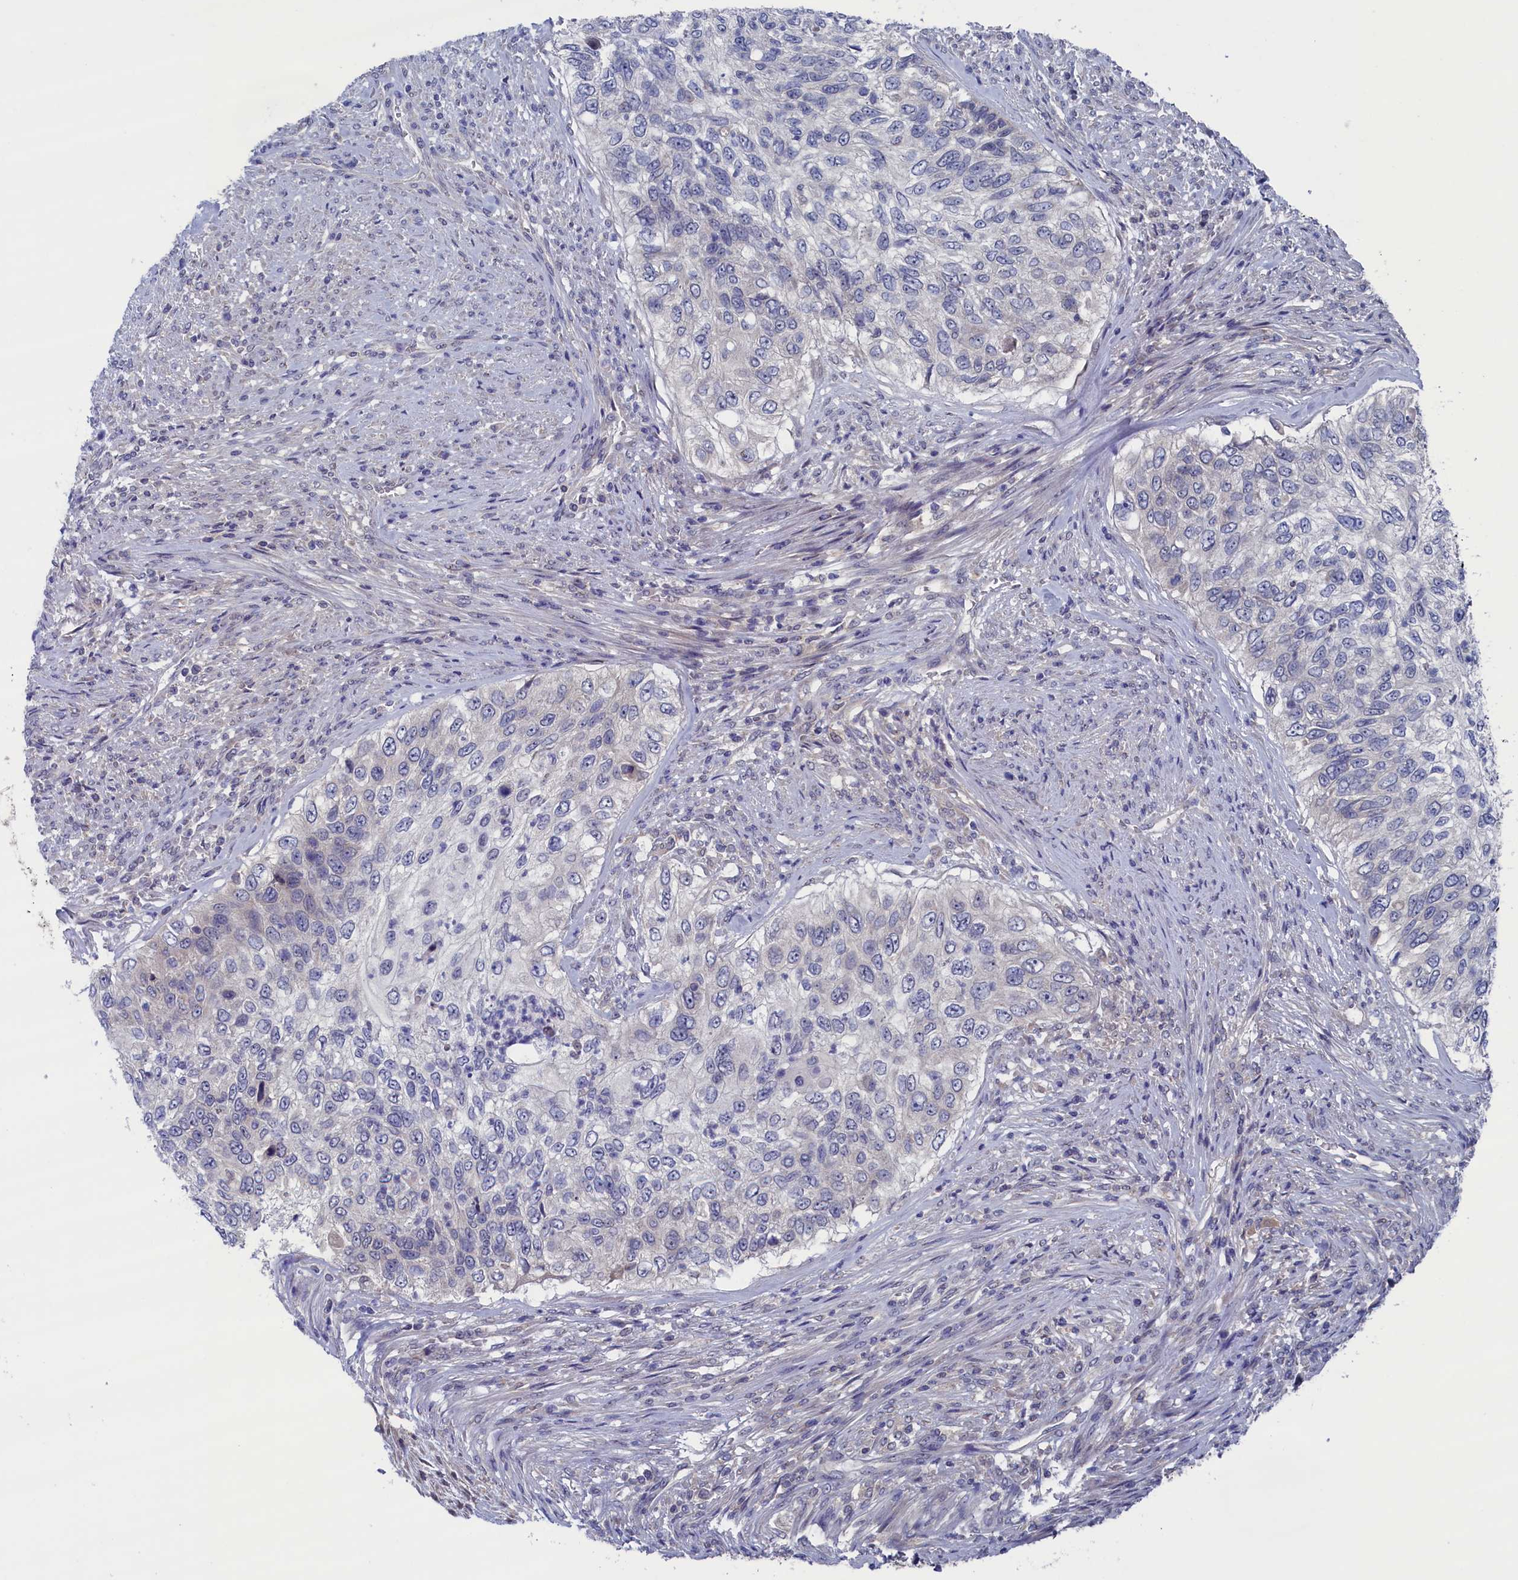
{"staining": {"intensity": "negative", "quantity": "none", "location": "none"}, "tissue": "urothelial cancer", "cell_type": "Tumor cells", "image_type": "cancer", "snomed": [{"axis": "morphology", "description": "Urothelial carcinoma, High grade"}, {"axis": "topography", "description": "Urinary bladder"}], "caption": "Immunohistochemistry micrograph of neoplastic tissue: human urothelial carcinoma (high-grade) stained with DAB (3,3'-diaminobenzidine) demonstrates no significant protein expression in tumor cells.", "gene": "SPATA13", "patient": {"sex": "female", "age": 60}}